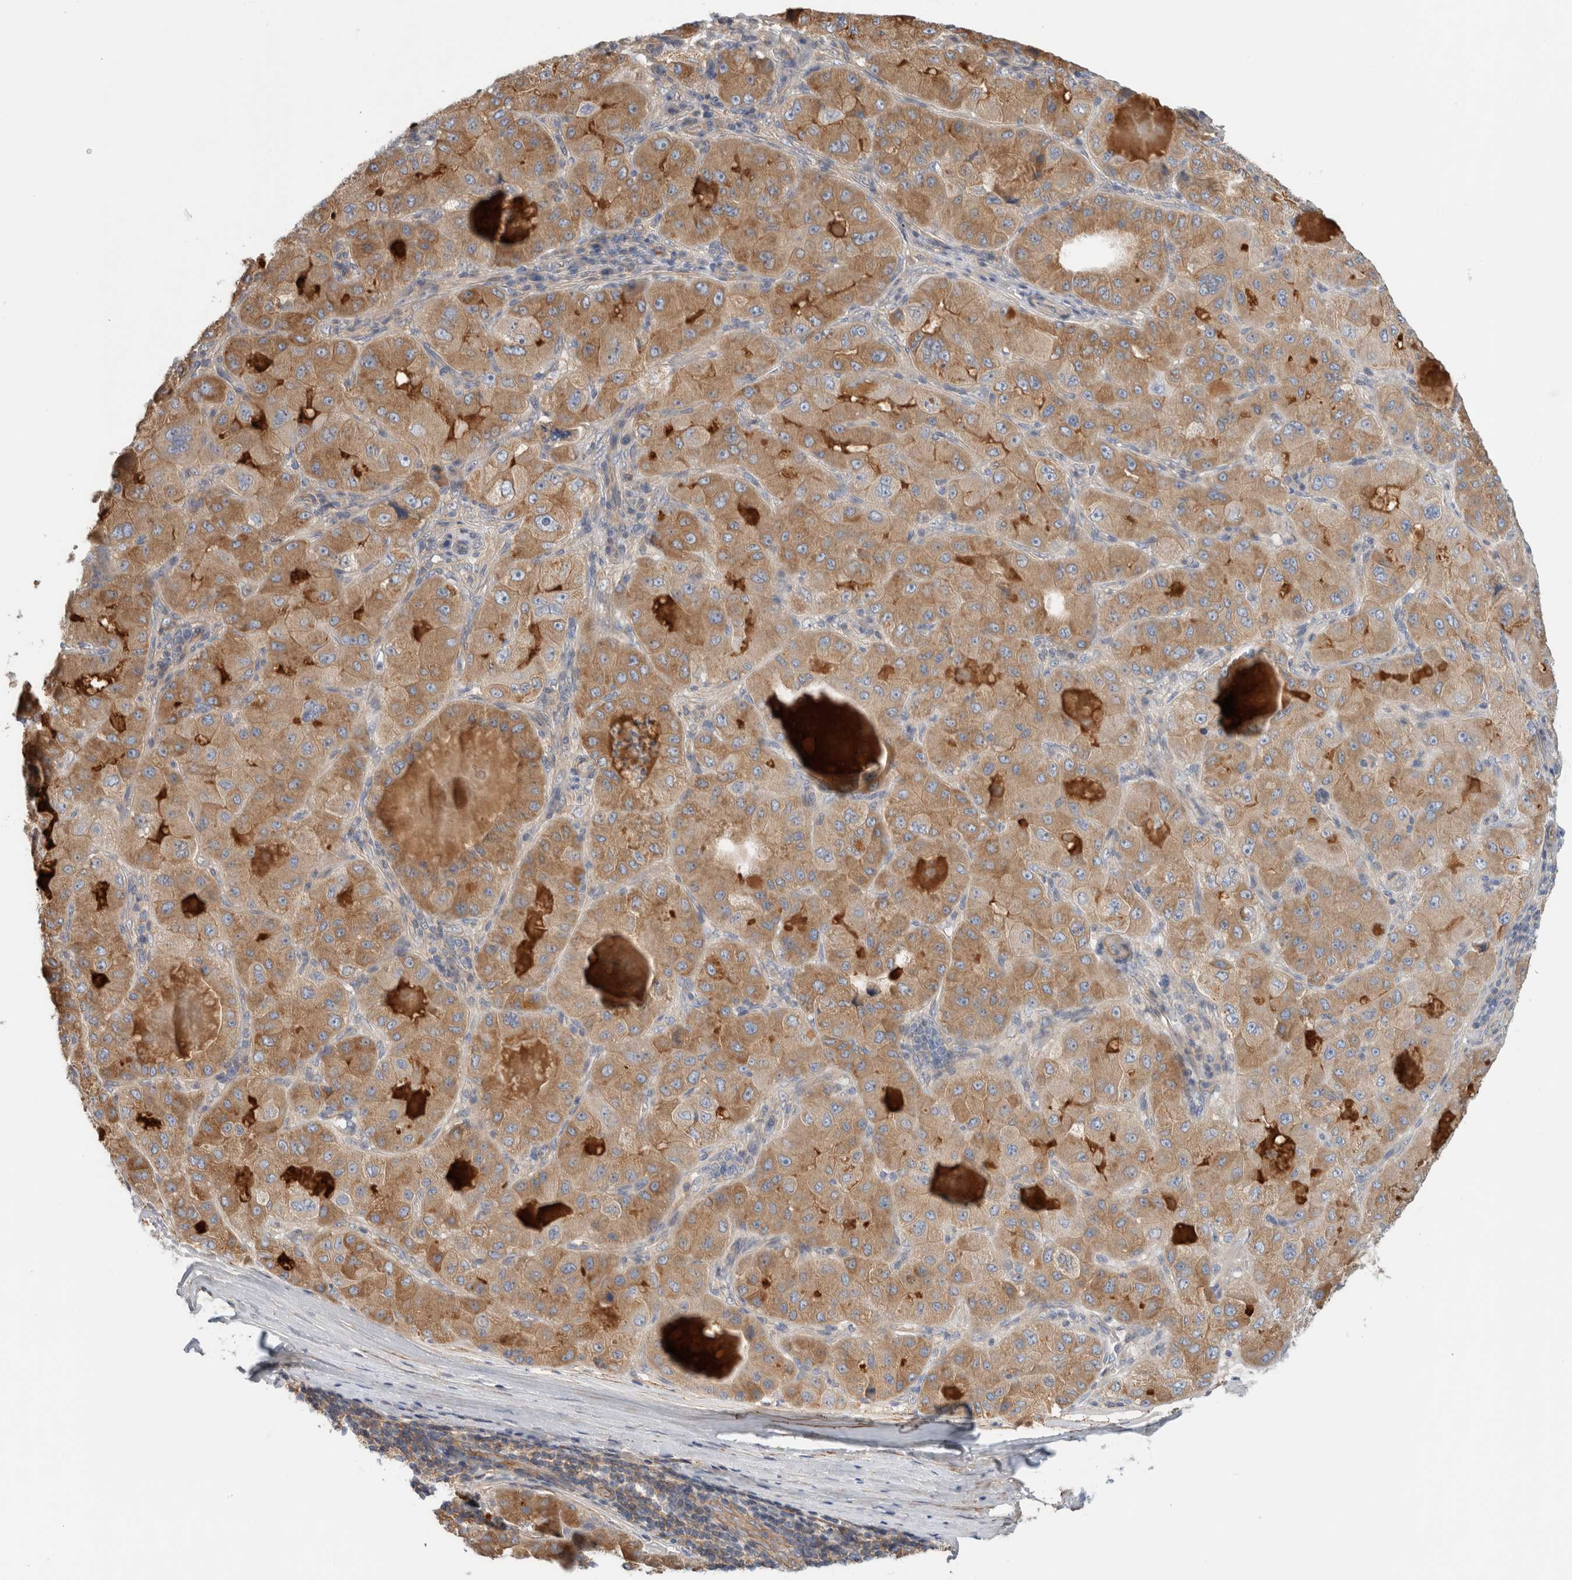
{"staining": {"intensity": "moderate", "quantity": ">75%", "location": "cytoplasmic/membranous"}, "tissue": "liver cancer", "cell_type": "Tumor cells", "image_type": "cancer", "snomed": [{"axis": "morphology", "description": "Carcinoma, Hepatocellular, NOS"}, {"axis": "topography", "description": "Liver"}], "caption": "A high-resolution micrograph shows immunohistochemistry (IHC) staining of hepatocellular carcinoma (liver), which reveals moderate cytoplasmic/membranous expression in approximately >75% of tumor cells.", "gene": "CFI", "patient": {"sex": "male", "age": 80}}